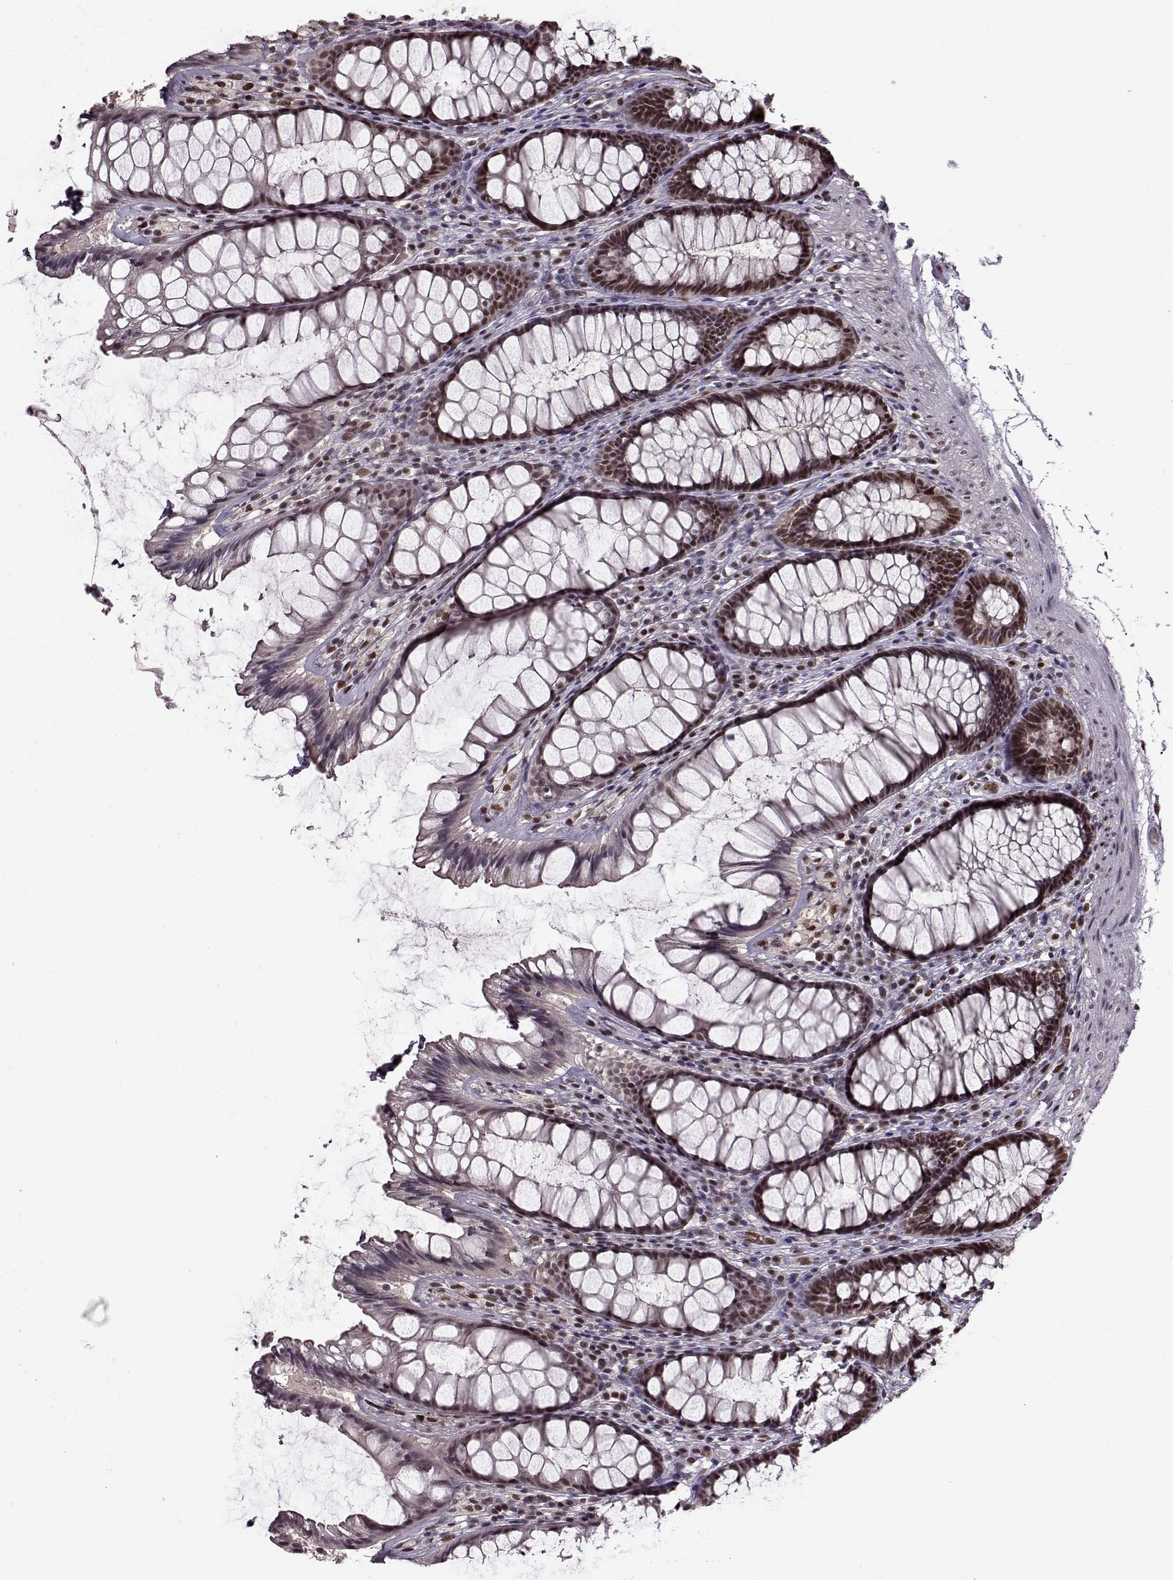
{"staining": {"intensity": "moderate", "quantity": "25%-75%", "location": "nuclear"}, "tissue": "rectum", "cell_type": "Glandular cells", "image_type": "normal", "snomed": [{"axis": "morphology", "description": "Normal tissue, NOS"}, {"axis": "topography", "description": "Rectum"}], "caption": "Glandular cells reveal medium levels of moderate nuclear expression in approximately 25%-75% of cells in unremarkable rectum. The protein is stained brown, and the nuclei are stained in blue (DAB (3,3'-diaminobenzidine) IHC with brightfield microscopy, high magnification).", "gene": "FTO", "patient": {"sex": "male", "age": 72}}